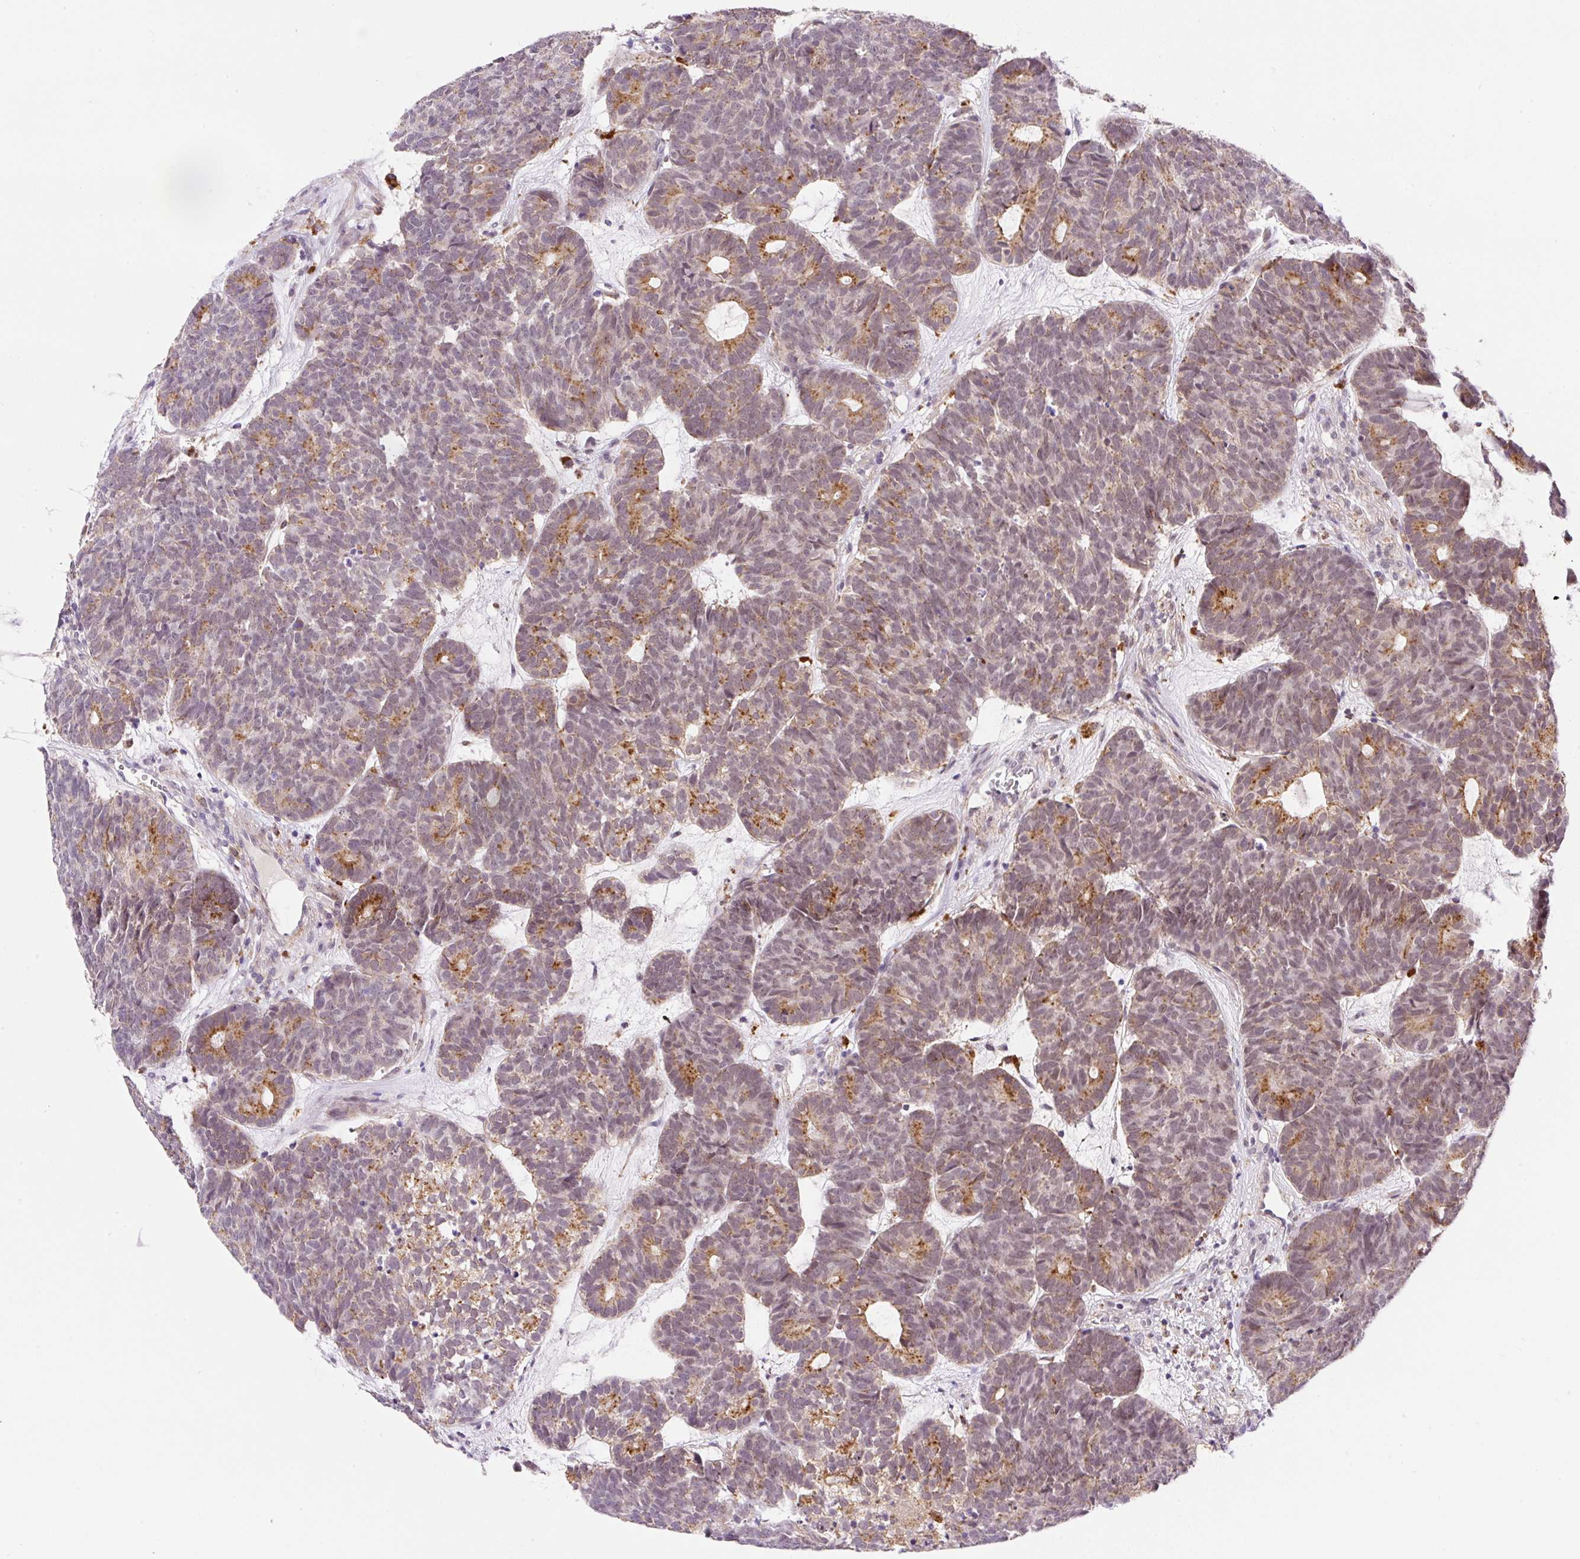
{"staining": {"intensity": "moderate", "quantity": "25%-75%", "location": "cytoplasmic/membranous"}, "tissue": "head and neck cancer", "cell_type": "Tumor cells", "image_type": "cancer", "snomed": [{"axis": "morphology", "description": "Adenocarcinoma, NOS"}, {"axis": "topography", "description": "Head-Neck"}], "caption": "Human head and neck adenocarcinoma stained with a protein marker exhibits moderate staining in tumor cells.", "gene": "CEBPZOS", "patient": {"sex": "female", "age": 81}}